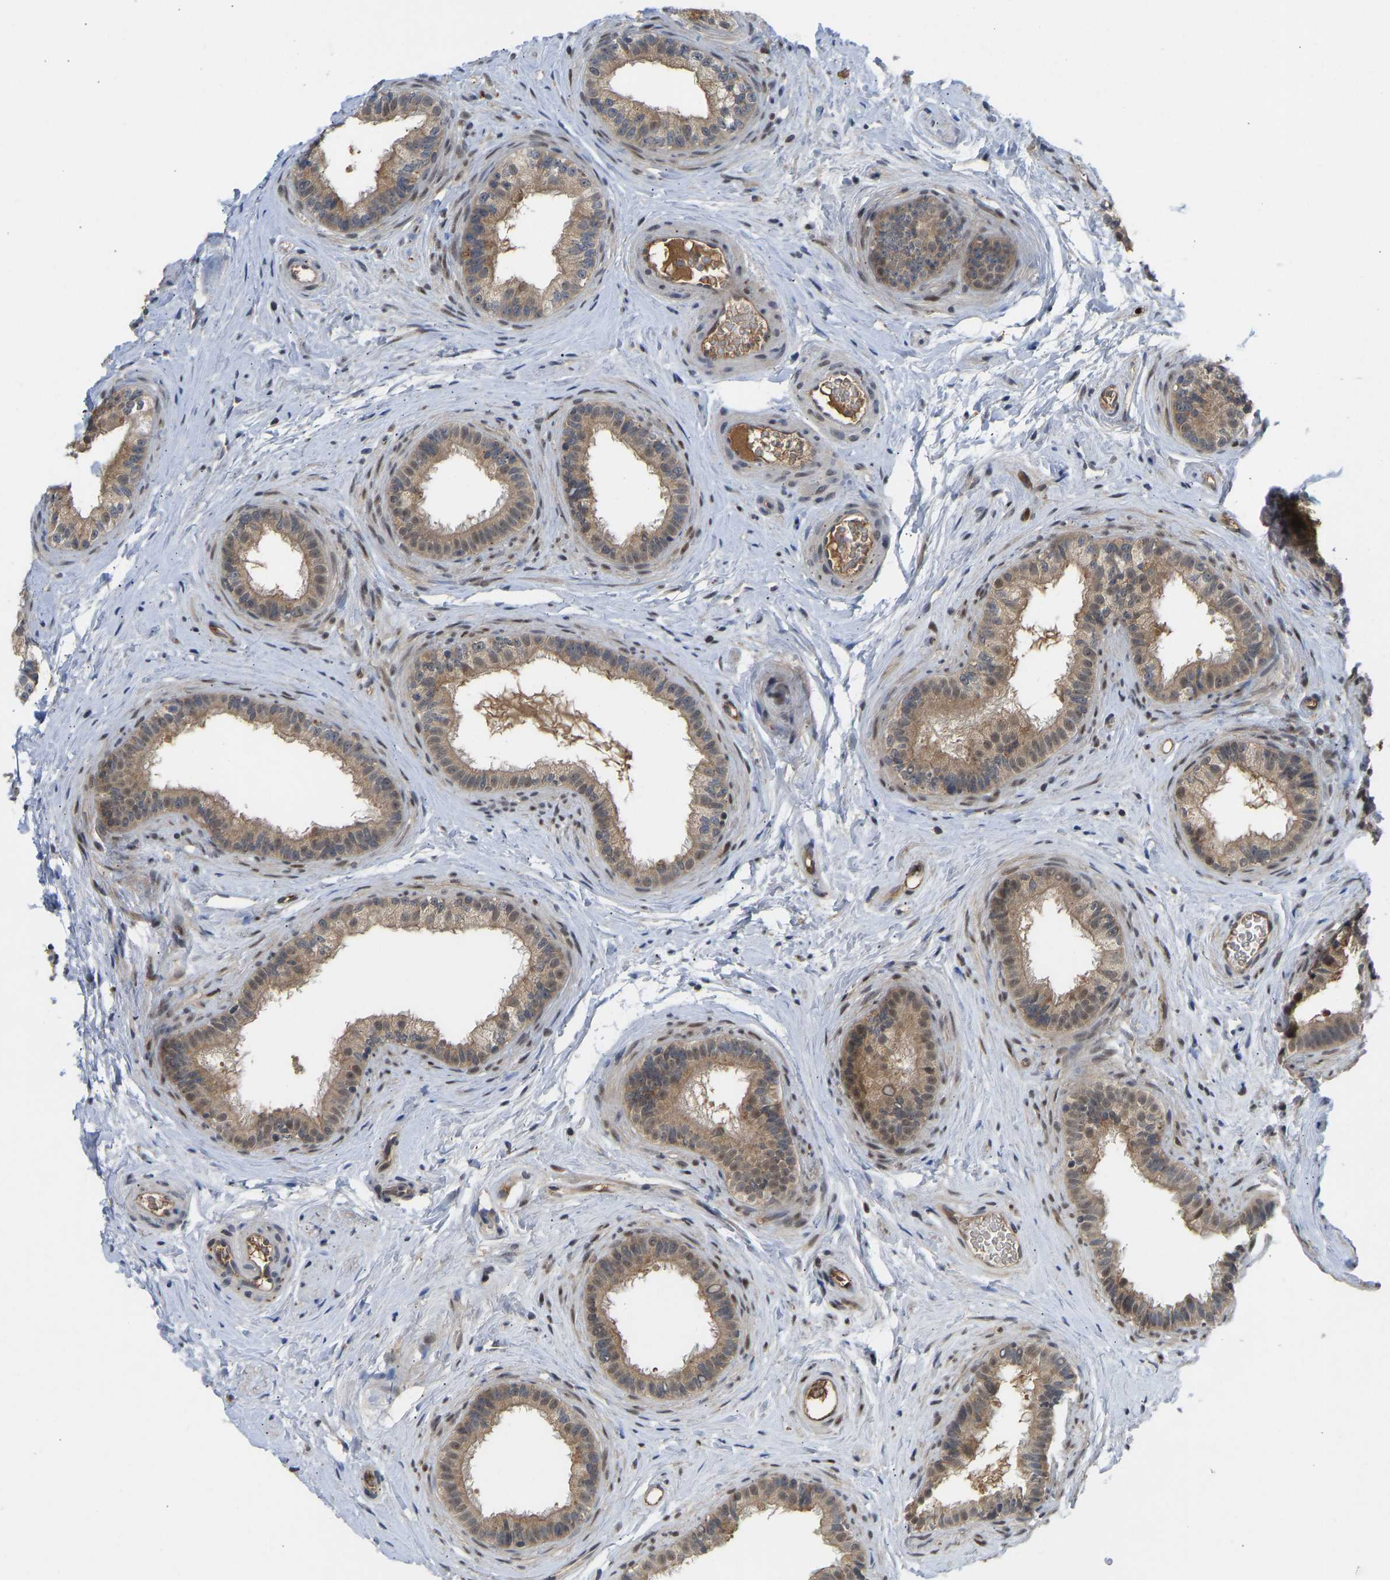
{"staining": {"intensity": "moderate", "quantity": "25%-75%", "location": "cytoplasmic/membranous,nuclear"}, "tissue": "epididymis", "cell_type": "Glandular cells", "image_type": "normal", "snomed": [{"axis": "morphology", "description": "Normal tissue, NOS"}, {"axis": "topography", "description": "Testis"}, {"axis": "topography", "description": "Epididymis"}], "caption": "Protein staining of normal epididymis reveals moderate cytoplasmic/membranous,nuclear staining in about 25%-75% of glandular cells. (Stains: DAB in brown, nuclei in blue, Microscopy: brightfield microscopy at high magnification).", "gene": "ZNF251", "patient": {"sex": "male", "age": 36}}